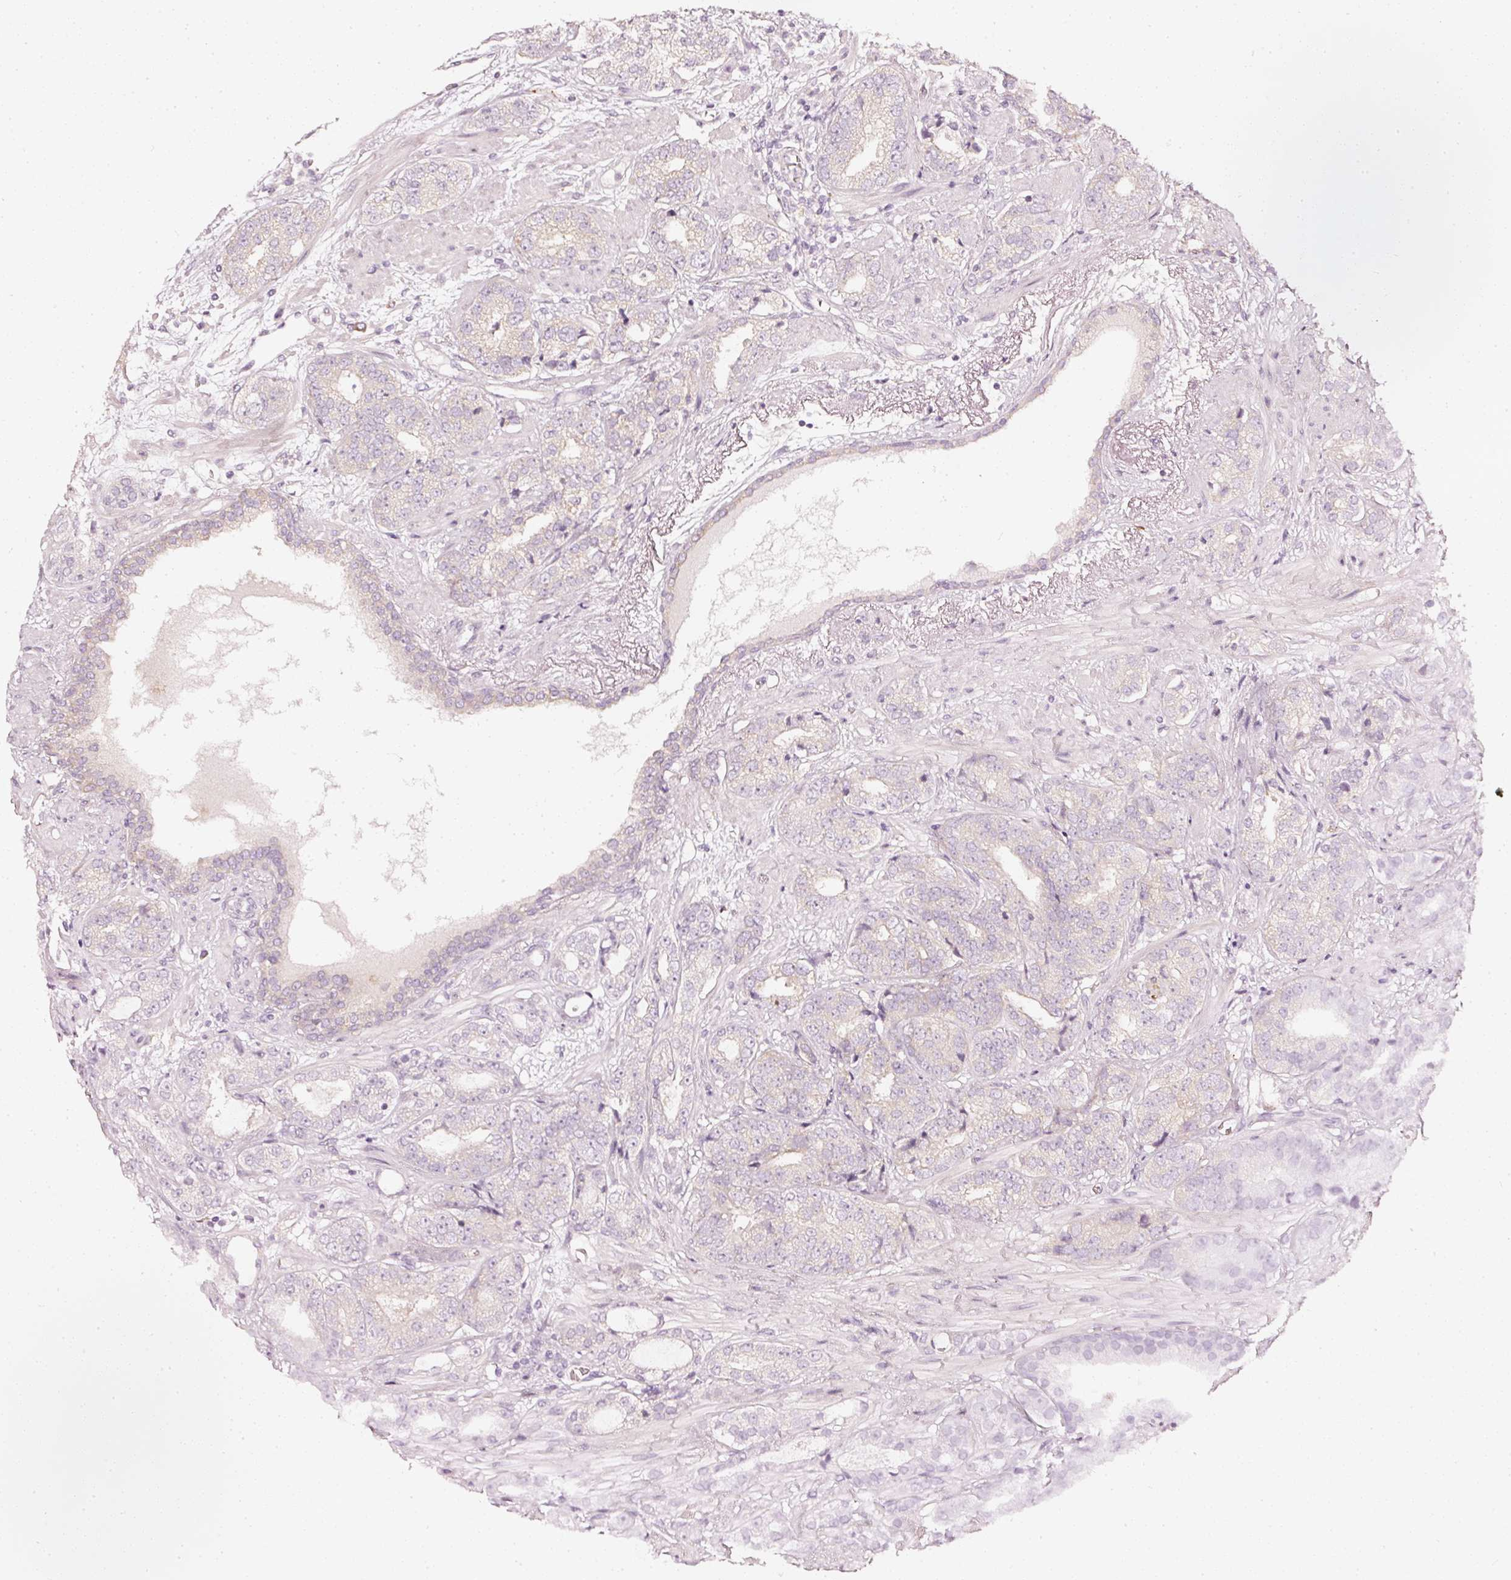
{"staining": {"intensity": "weak", "quantity": "<25%", "location": "cytoplasmic/membranous"}, "tissue": "prostate cancer", "cell_type": "Tumor cells", "image_type": "cancer", "snomed": [{"axis": "morphology", "description": "Adenocarcinoma, High grade"}, {"axis": "topography", "description": "Prostate"}], "caption": "There is no significant positivity in tumor cells of prostate cancer.", "gene": "CNP", "patient": {"sex": "male", "age": 71}}